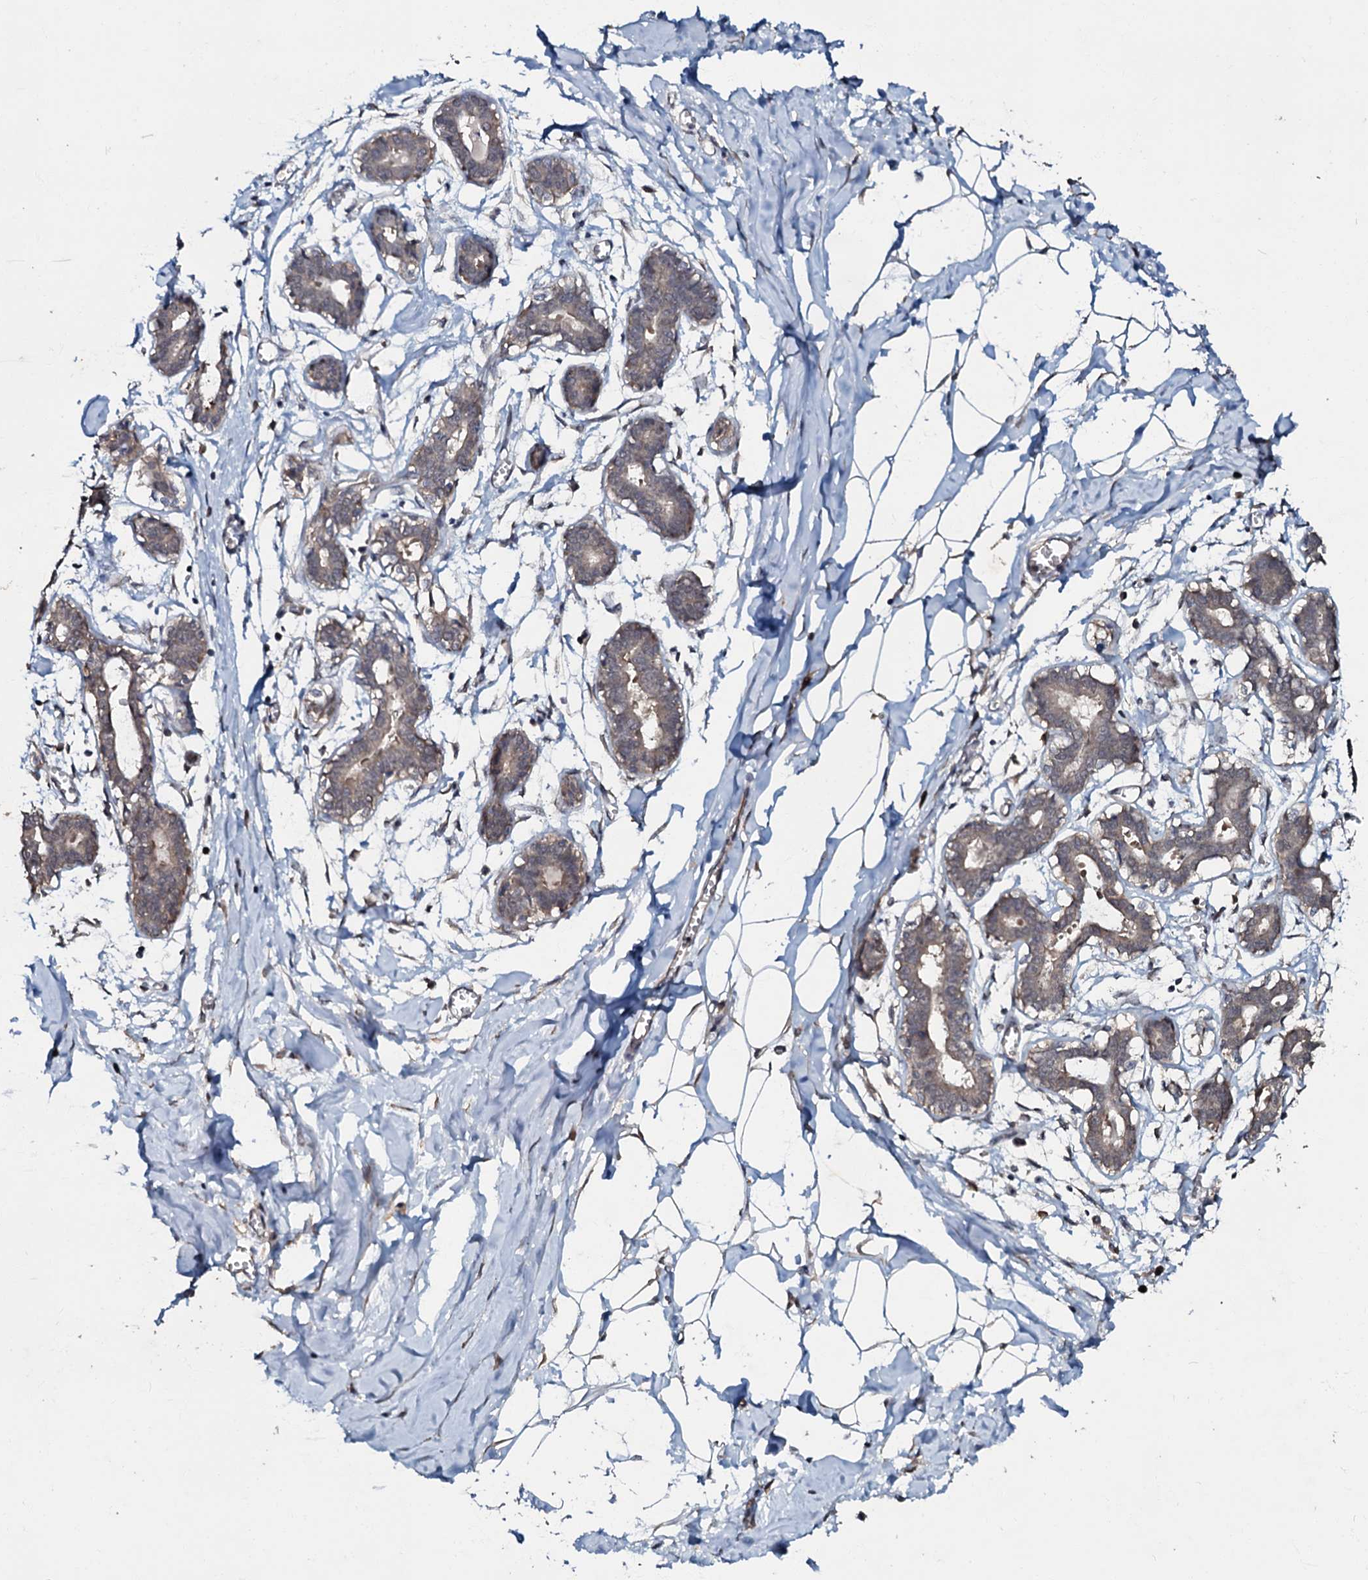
{"staining": {"intensity": "negative", "quantity": "none", "location": "none"}, "tissue": "breast", "cell_type": "Adipocytes", "image_type": "normal", "snomed": [{"axis": "morphology", "description": "Normal tissue, NOS"}, {"axis": "topography", "description": "Breast"}], "caption": "This photomicrograph is of unremarkable breast stained with IHC to label a protein in brown with the nuclei are counter-stained blue. There is no staining in adipocytes.", "gene": "MANSC4", "patient": {"sex": "female", "age": 27}}